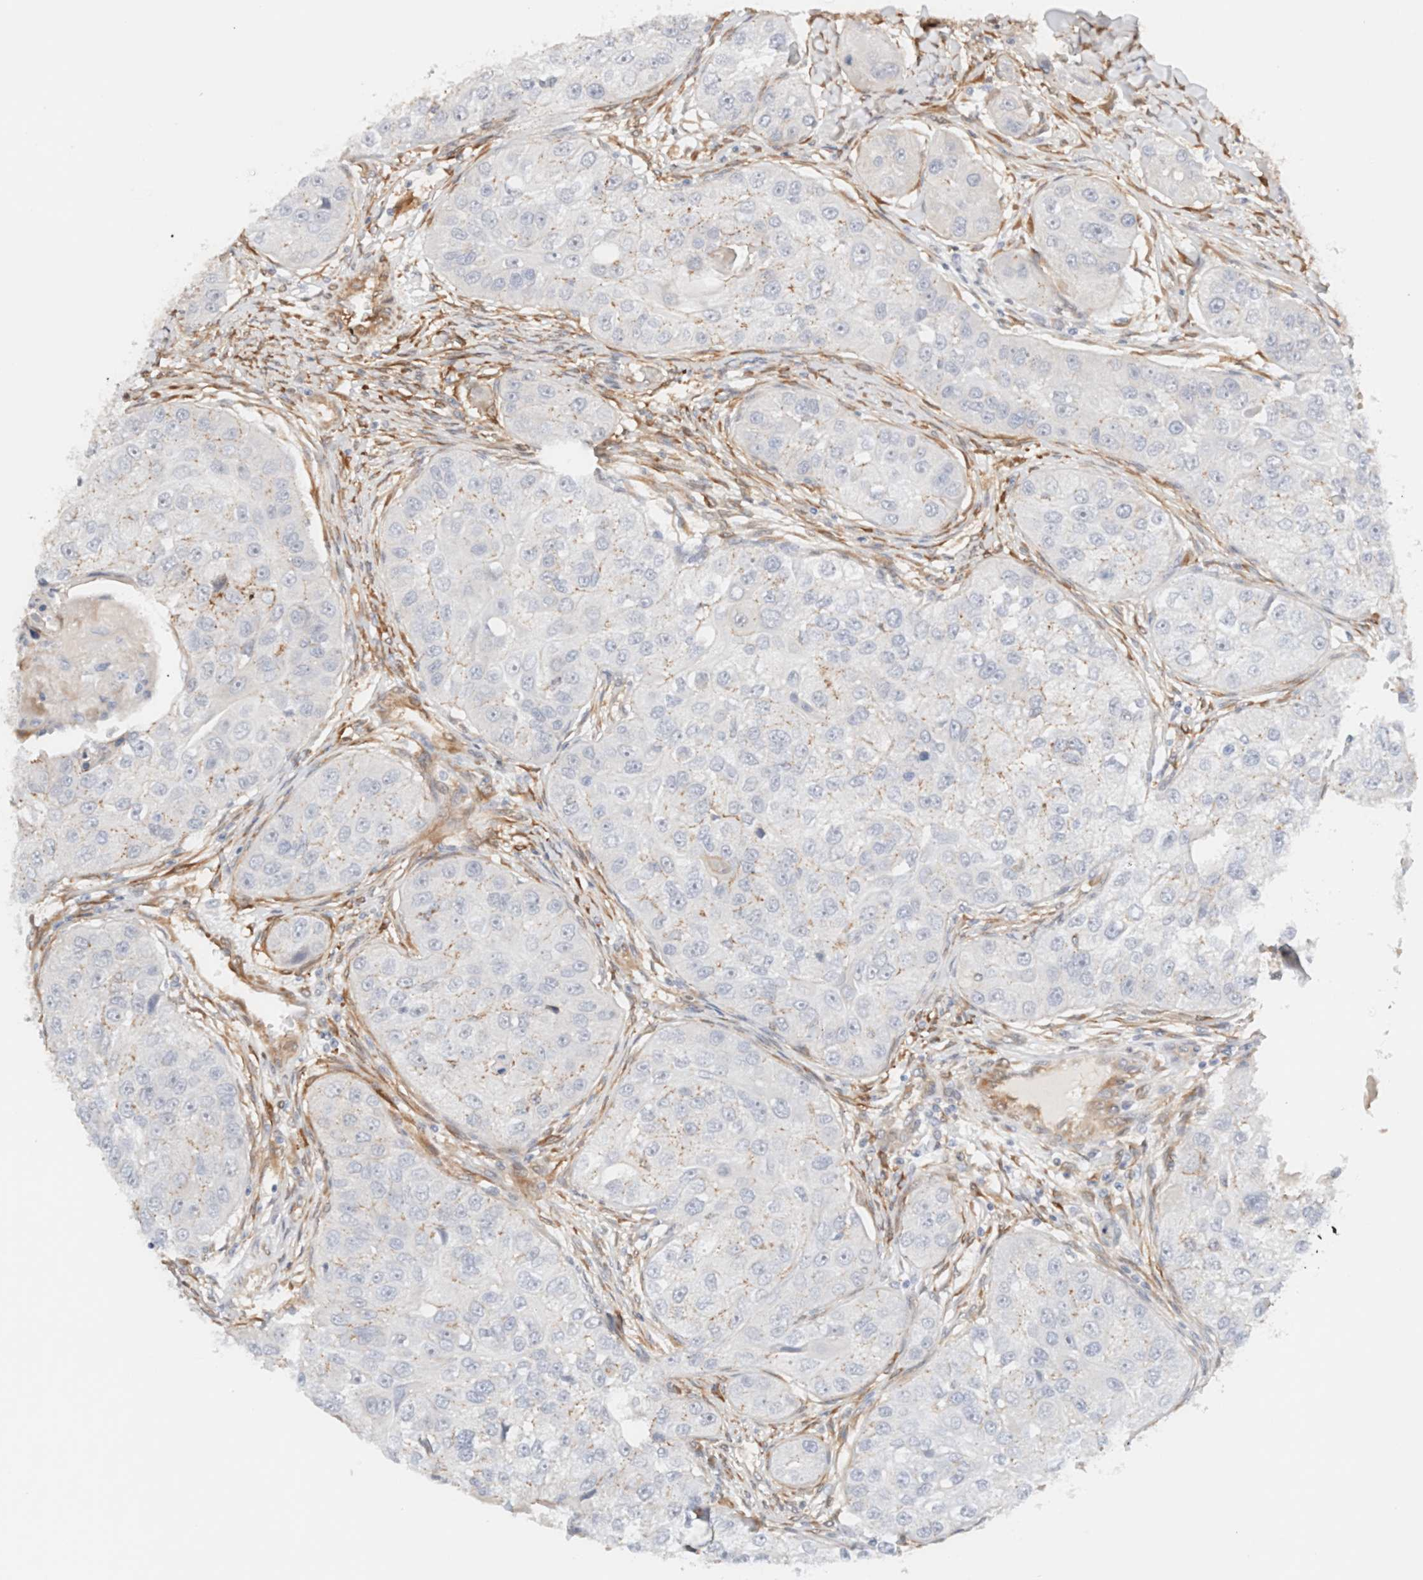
{"staining": {"intensity": "negative", "quantity": "none", "location": "none"}, "tissue": "head and neck cancer", "cell_type": "Tumor cells", "image_type": "cancer", "snomed": [{"axis": "morphology", "description": "Normal tissue, NOS"}, {"axis": "morphology", "description": "Squamous cell carcinoma, NOS"}, {"axis": "topography", "description": "Skeletal muscle"}, {"axis": "topography", "description": "Head-Neck"}], "caption": "IHC of head and neck cancer exhibits no expression in tumor cells.", "gene": "LMCD1", "patient": {"sex": "male", "age": 51}}